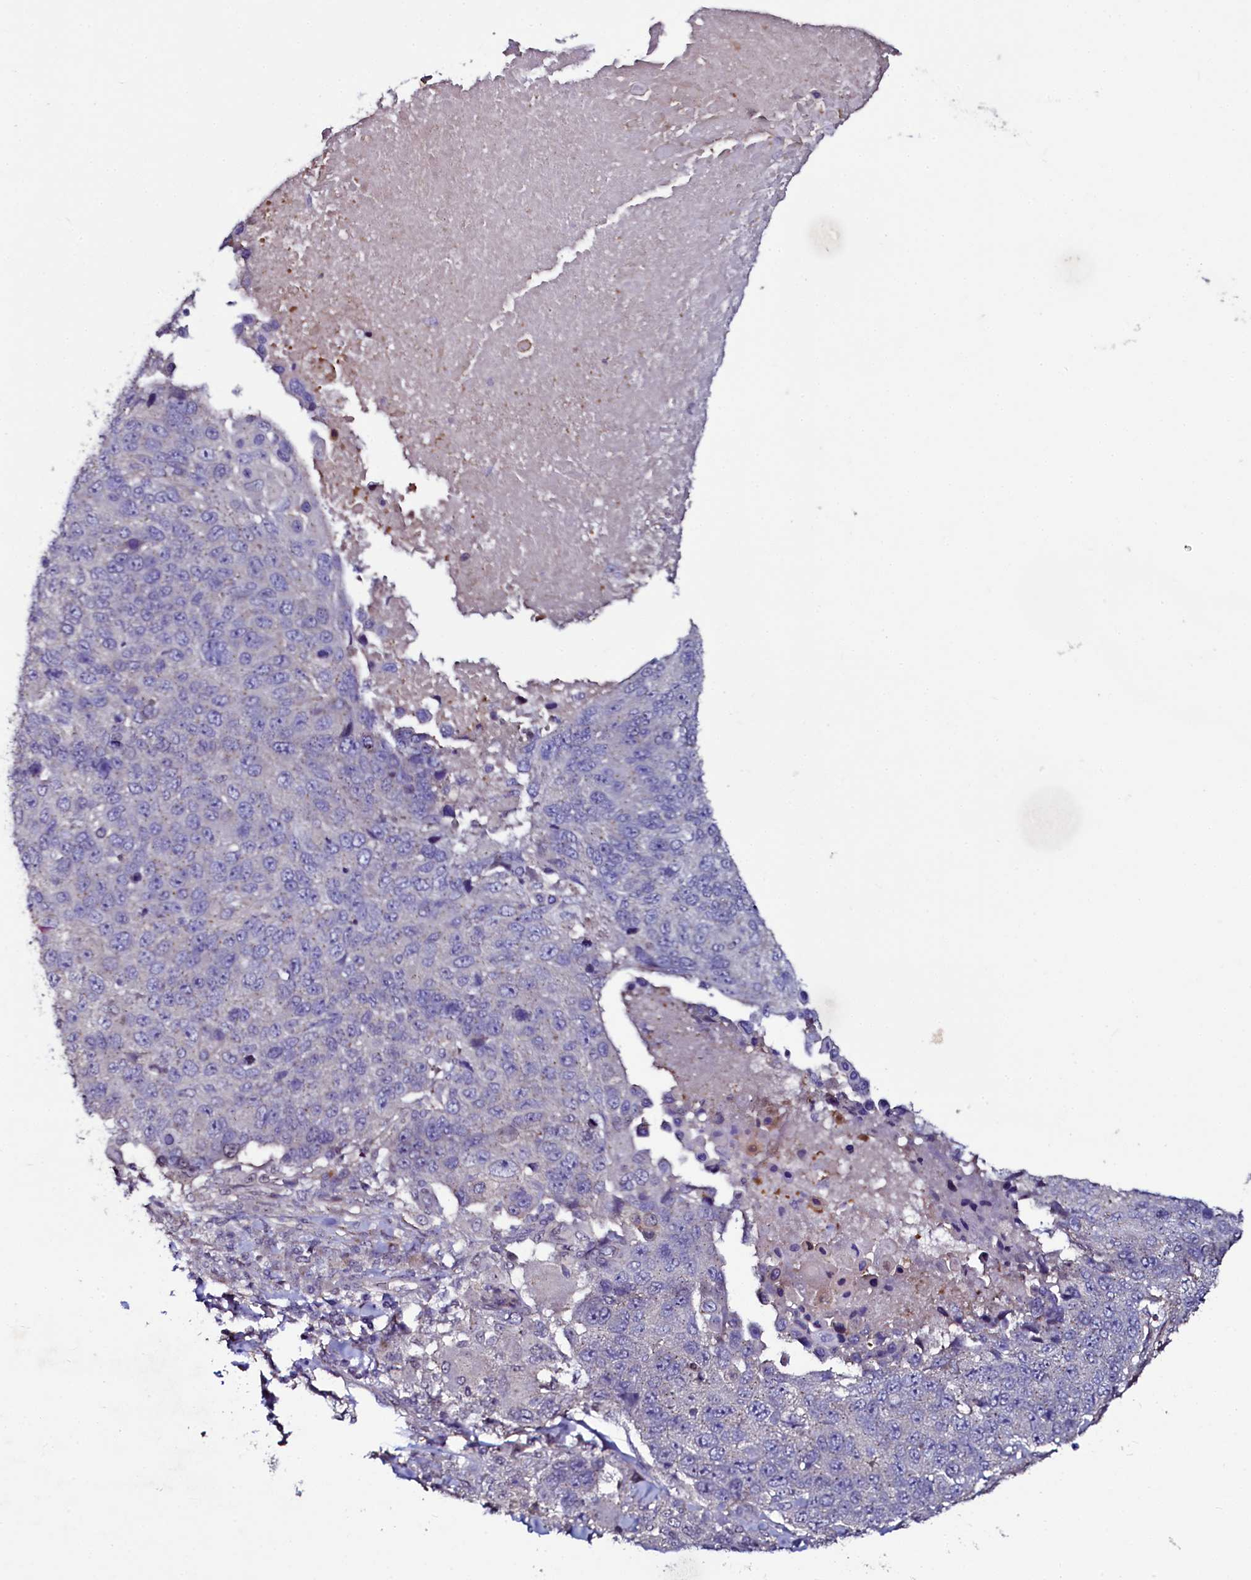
{"staining": {"intensity": "negative", "quantity": "none", "location": "none"}, "tissue": "lung cancer", "cell_type": "Tumor cells", "image_type": "cancer", "snomed": [{"axis": "morphology", "description": "Normal tissue, NOS"}, {"axis": "morphology", "description": "Squamous cell carcinoma, NOS"}, {"axis": "topography", "description": "Lymph node"}, {"axis": "topography", "description": "Lung"}], "caption": "This is a histopathology image of immunohistochemistry (IHC) staining of squamous cell carcinoma (lung), which shows no positivity in tumor cells. The staining is performed using DAB brown chromogen with nuclei counter-stained in using hematoxylin.", "gene": "USPL1", "patient": {"sex": "male", "age": 66}}